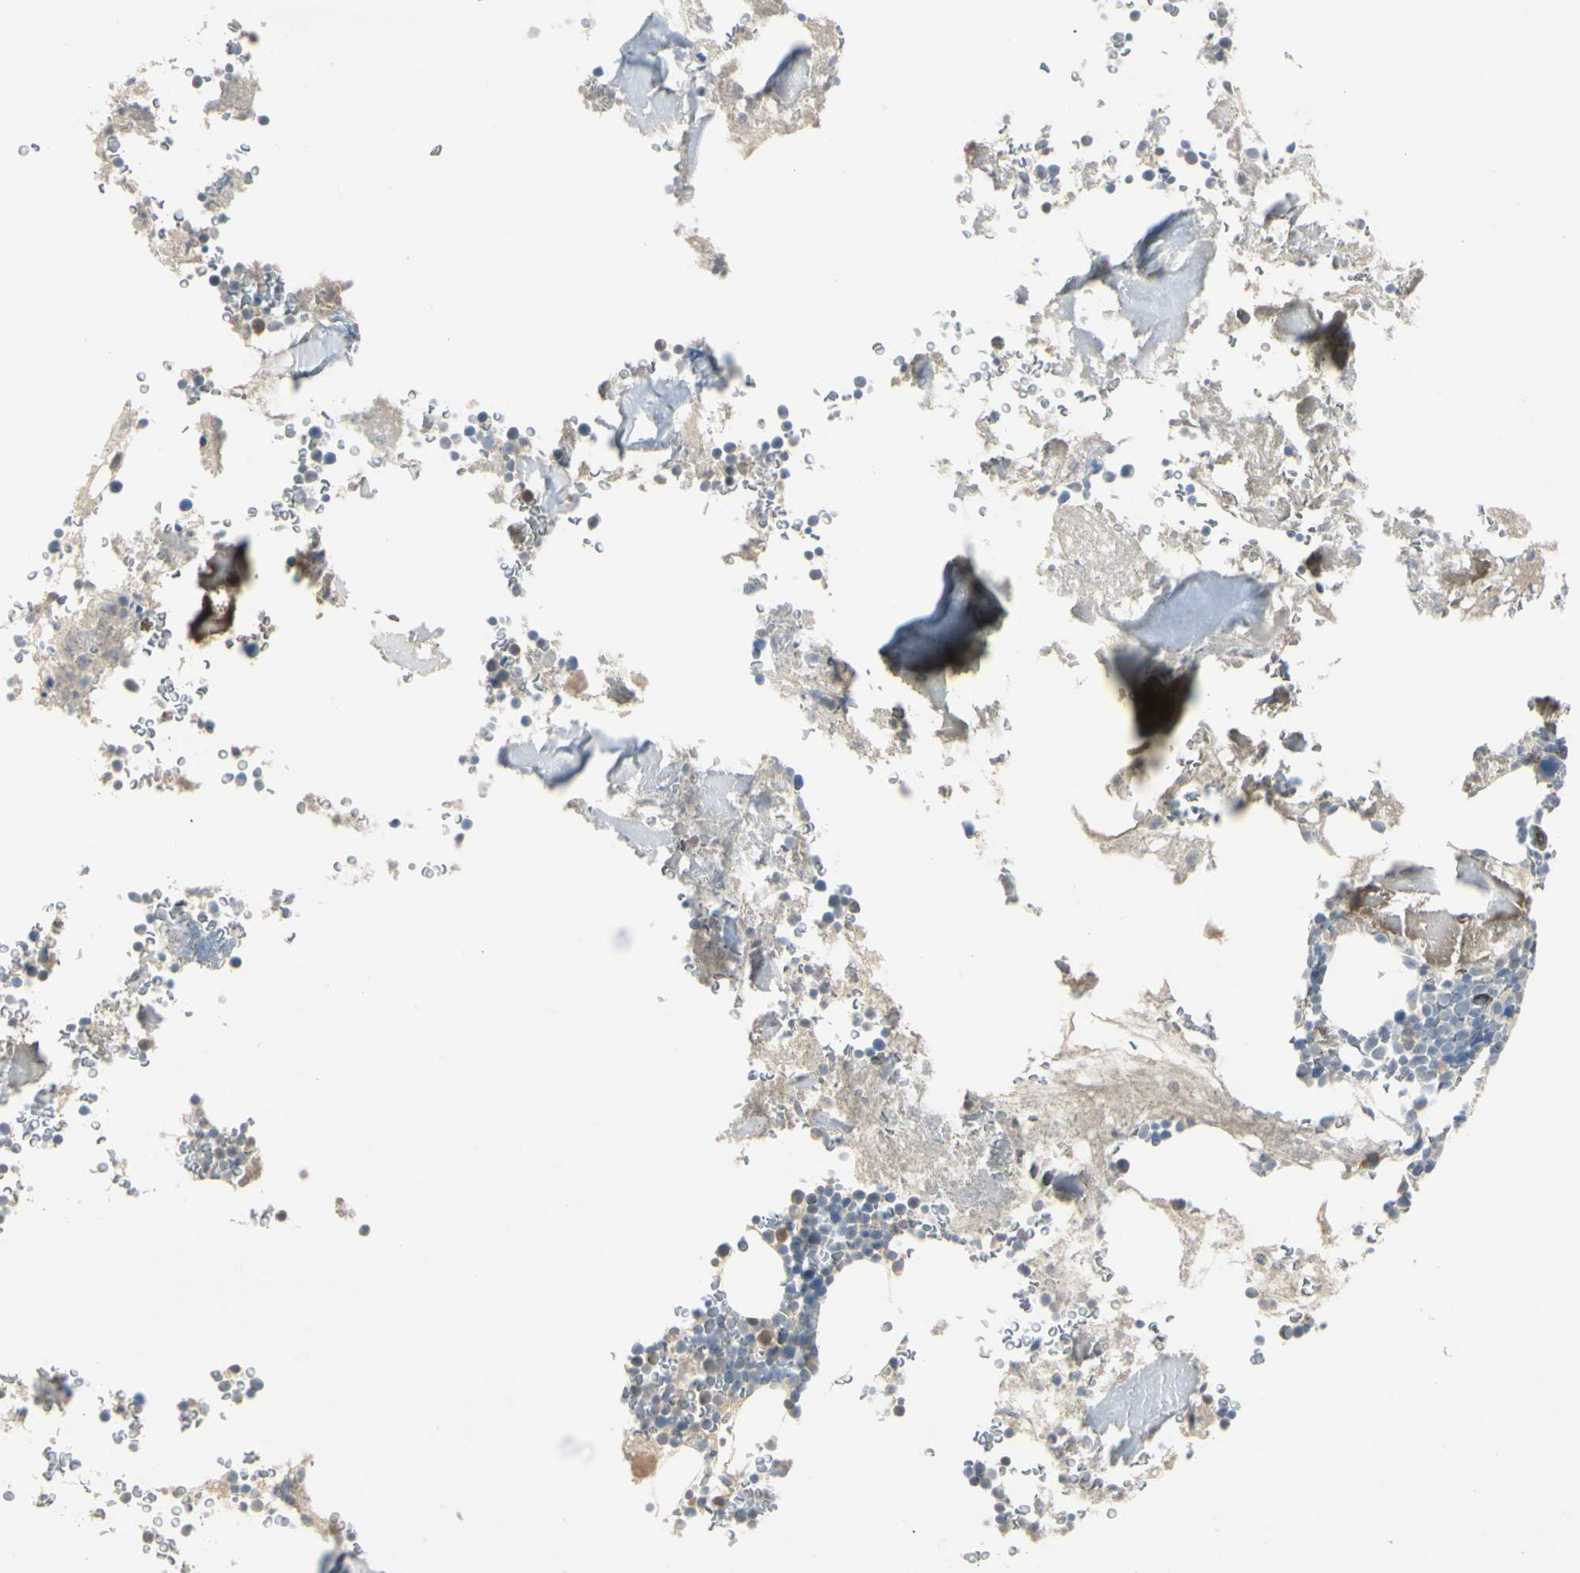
{"staining": {"intensity": "weak", "quantity": "<25%", "location": "cytoplasmic/membranous"}, "tissue": "bone marrow", "cell_type": "Hematopoietic cells", "image_type": "normal", "snomed": [{"axis": "morphology", "description": "Normal tissue, NOS"}, {"axis": "topography", "description": "Bone marrow"}], "caption": "High power microscopy photomicrograph of an immunohistochemistry histopathology image of benign bone marrow, revealing no significant expression in hematopoietic cells.", "gene": "PRSS21", "patient": {"sex": "male"}}